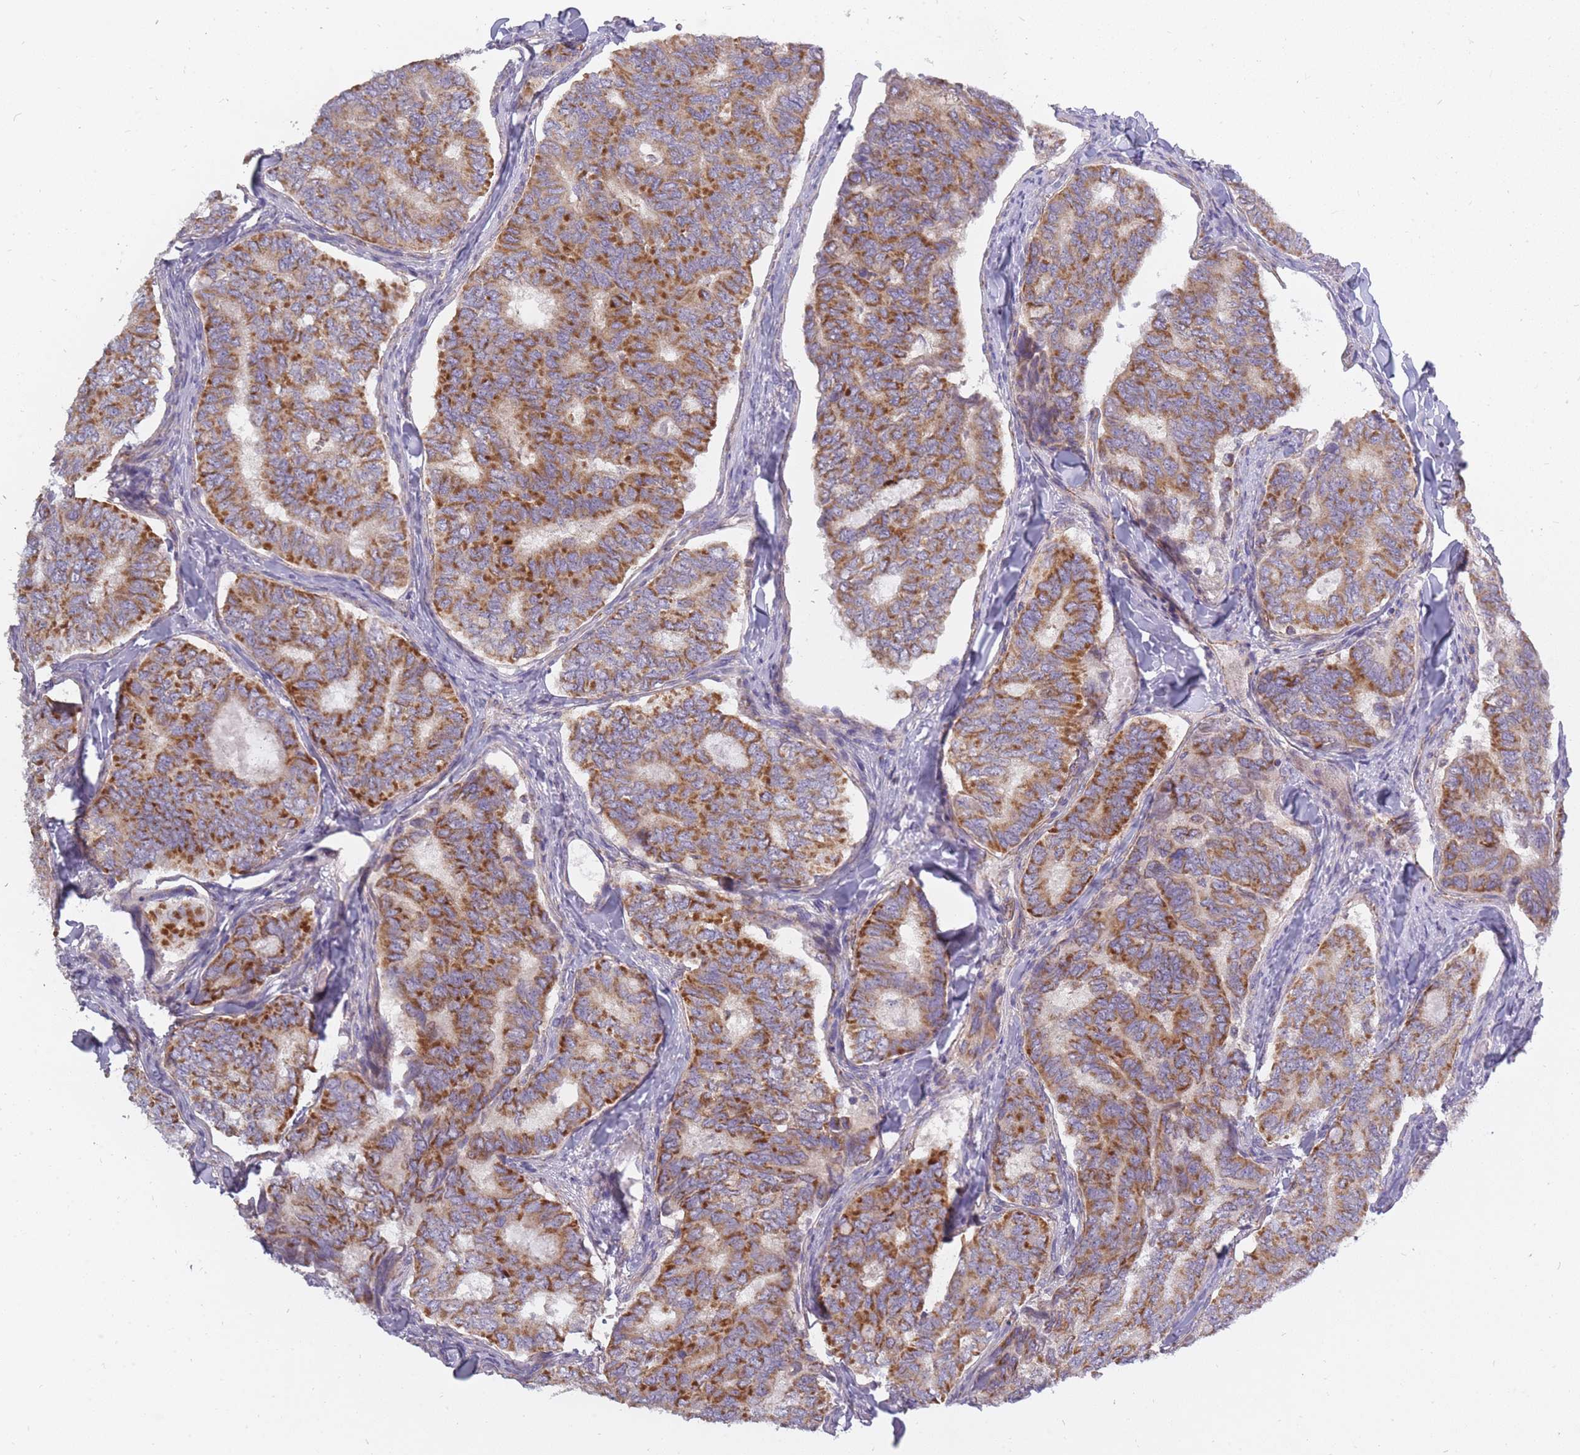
{"staining": {"intensity": "moderate", "quantity": ">75%", "location": "cytoplasmic/membranous"}, "tissue": "thyroid cancer", "cell_type": "Tumor cells", "image_type": "cancer", "snomed": [{"axis": "morphology", "description": "Papillary adenocarcinoma, NOS"}, {"axis": "topography", "description": "Thyroid gland"}], "caption": "A medium amount of moderate cytoplasmic/membranous expression is appreciated in about >75% of tumor cells in papillary adenocarcinoma (thyroid) tissue.", "gene": "ALKBH4", "patient": {"sex": "female", "age": 35}}